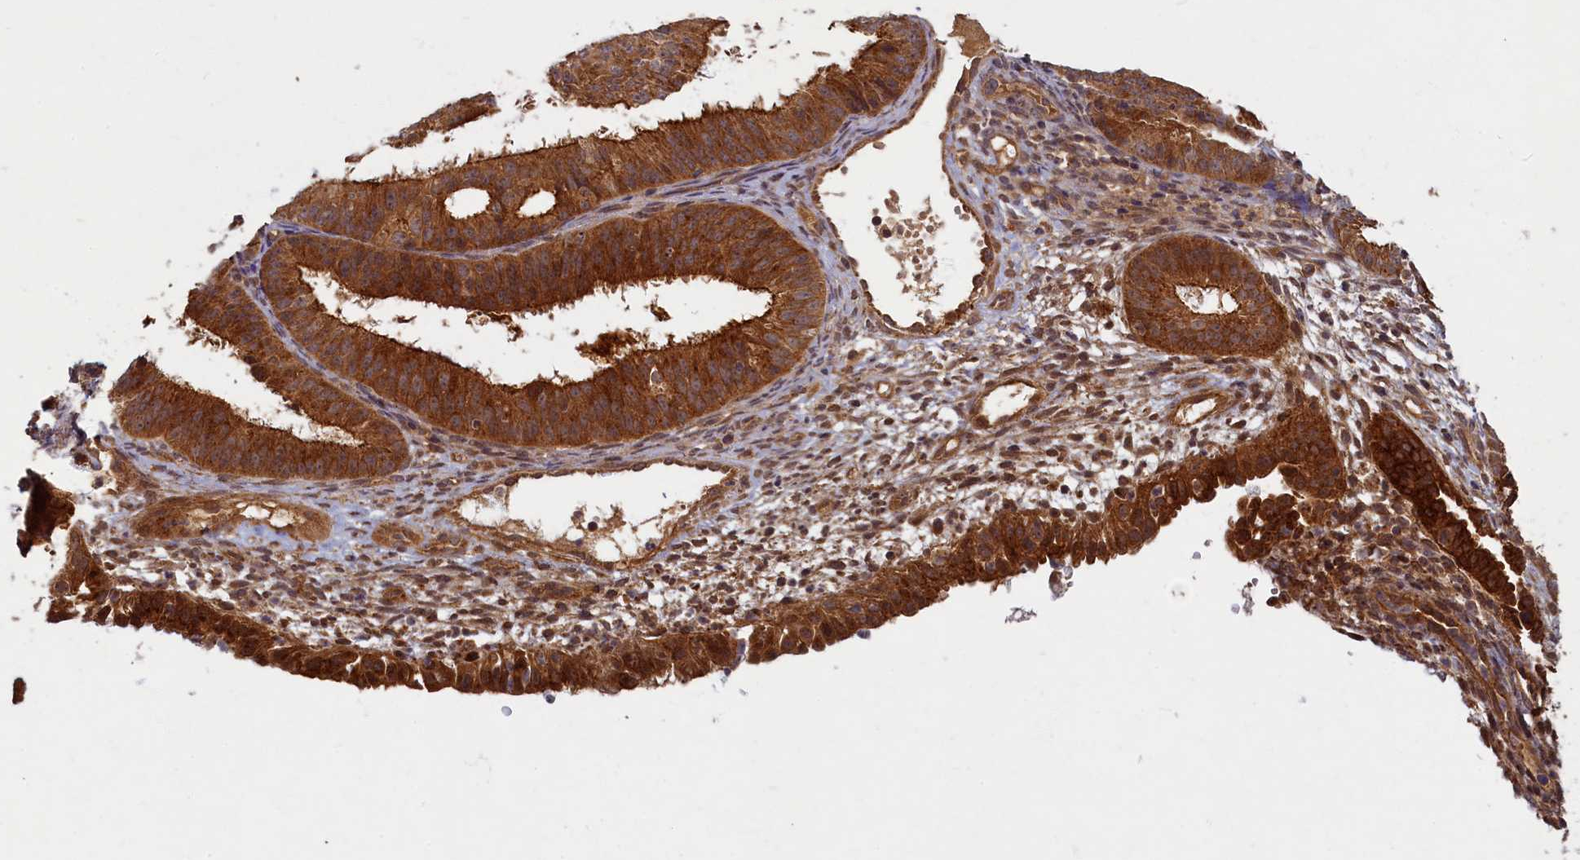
{"staining": {"intensity": "strong", "quantity": ">75%", "location": "cytoplasmic/membranous"}, "tissue": "endometrial cancer", "cell_type": "Tumor cells", "image_type": "cancer", "snomed": [{"axis": "morphology", "description": "Adenocarcinoma, NOS"}, {"axis": "topography", "description": "Endometrium"}], "caption": "Strong cytoplasmic/membranous positivity for a protein is identified in about >75% of tumor cells of endometrial cancer (adenocarcinoma) using IHC.", "gene": "BICD1", "patient": {"sex": "female", "age": 51}}